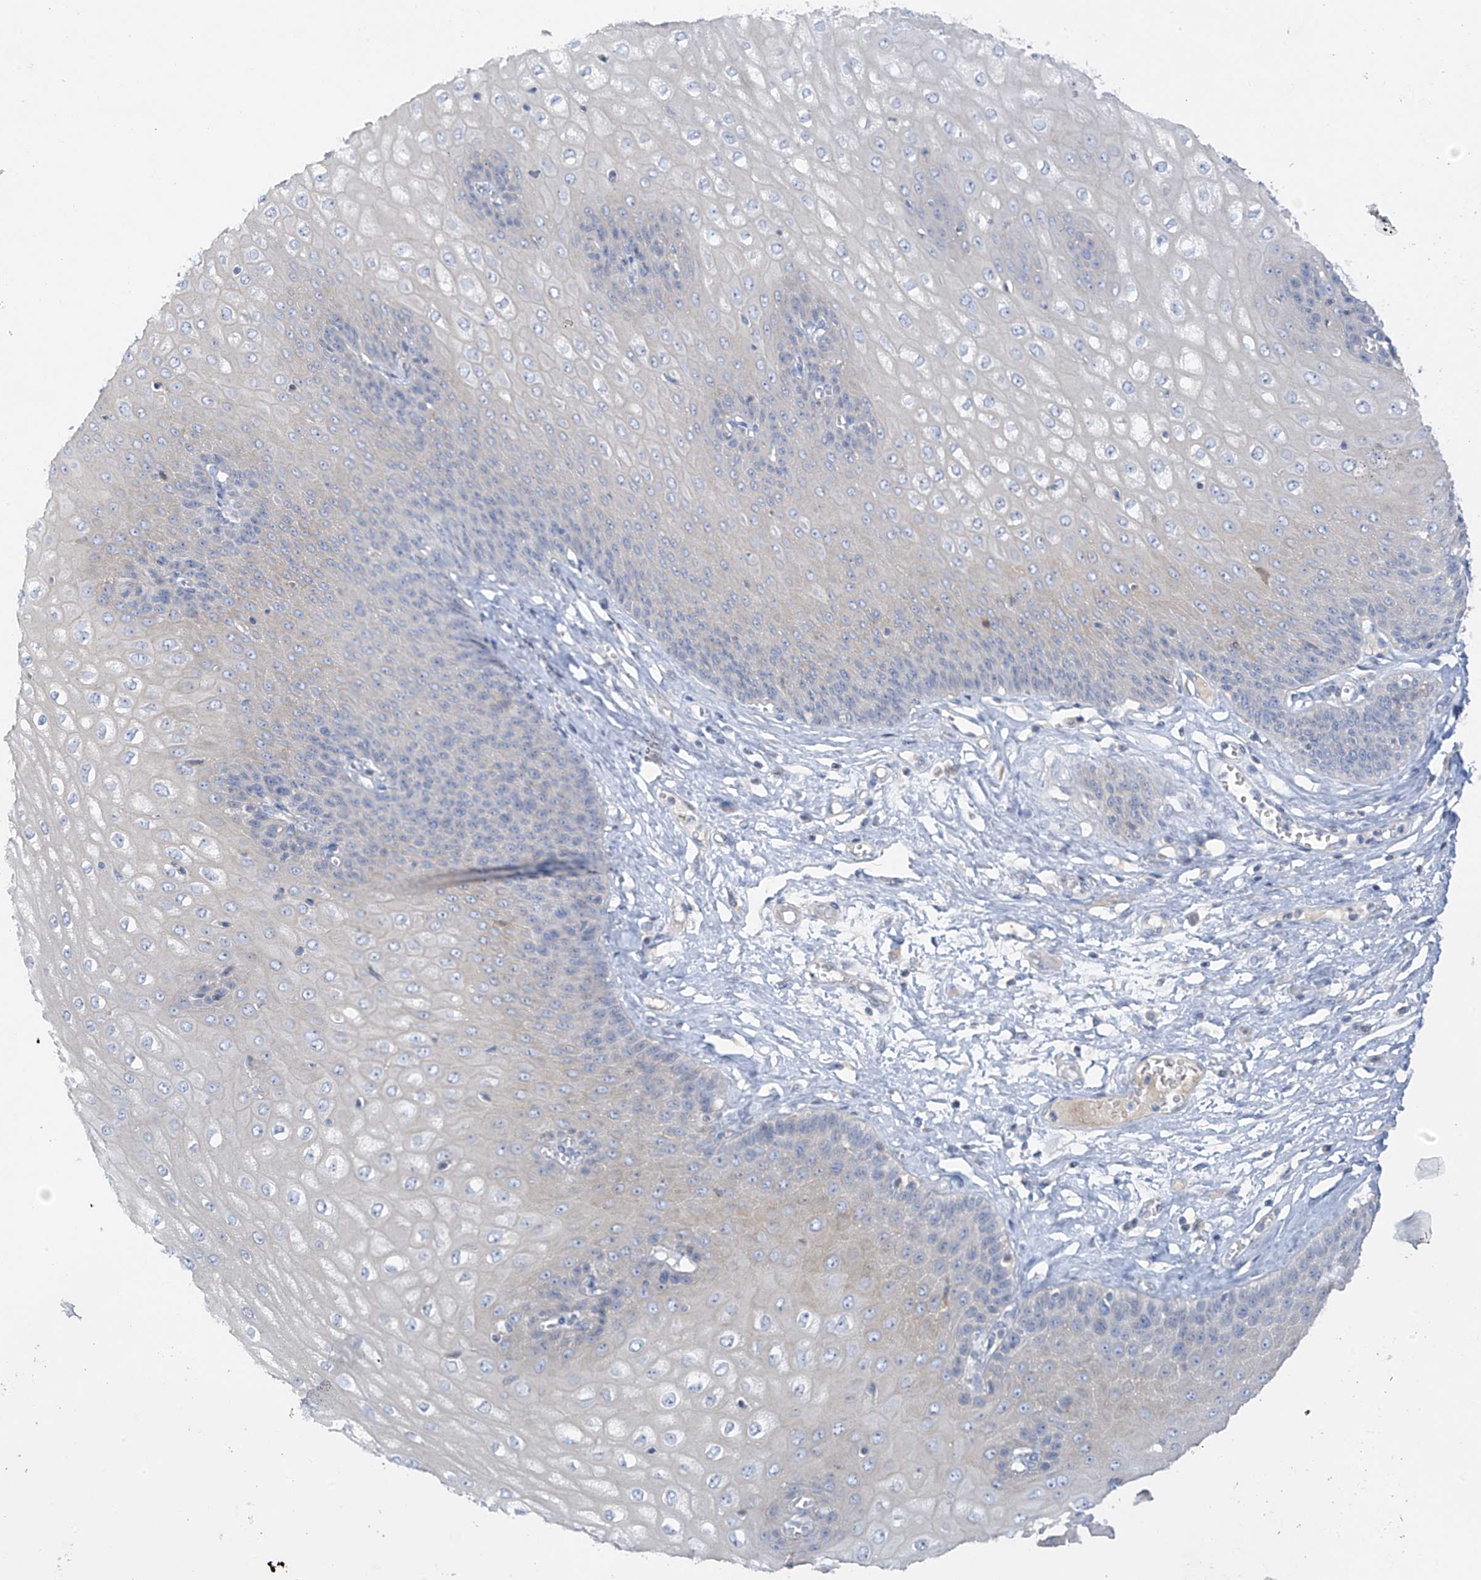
{"staining": {"intensity": "negative", "quantity": "none", "location": "none"}, "tissue": "esophagus", "cell_type": "Squamous epithelial cells", "image_type": "normal", "snomed": [{"axis": "morphology", "description": "Normal tissue, NOS"}, {"axis": "topography", "description": "Esophagus"}], "caption": "Immunohistochemistry (IHC) micrograph of benign esophagus: esophagus stained with DAB (3,3'-diaminobenzidine) shows no significant protein staining in squamous epithelial cells.", "gene": "PRSS12", "patient": {"sex": "male", "age": 60}}